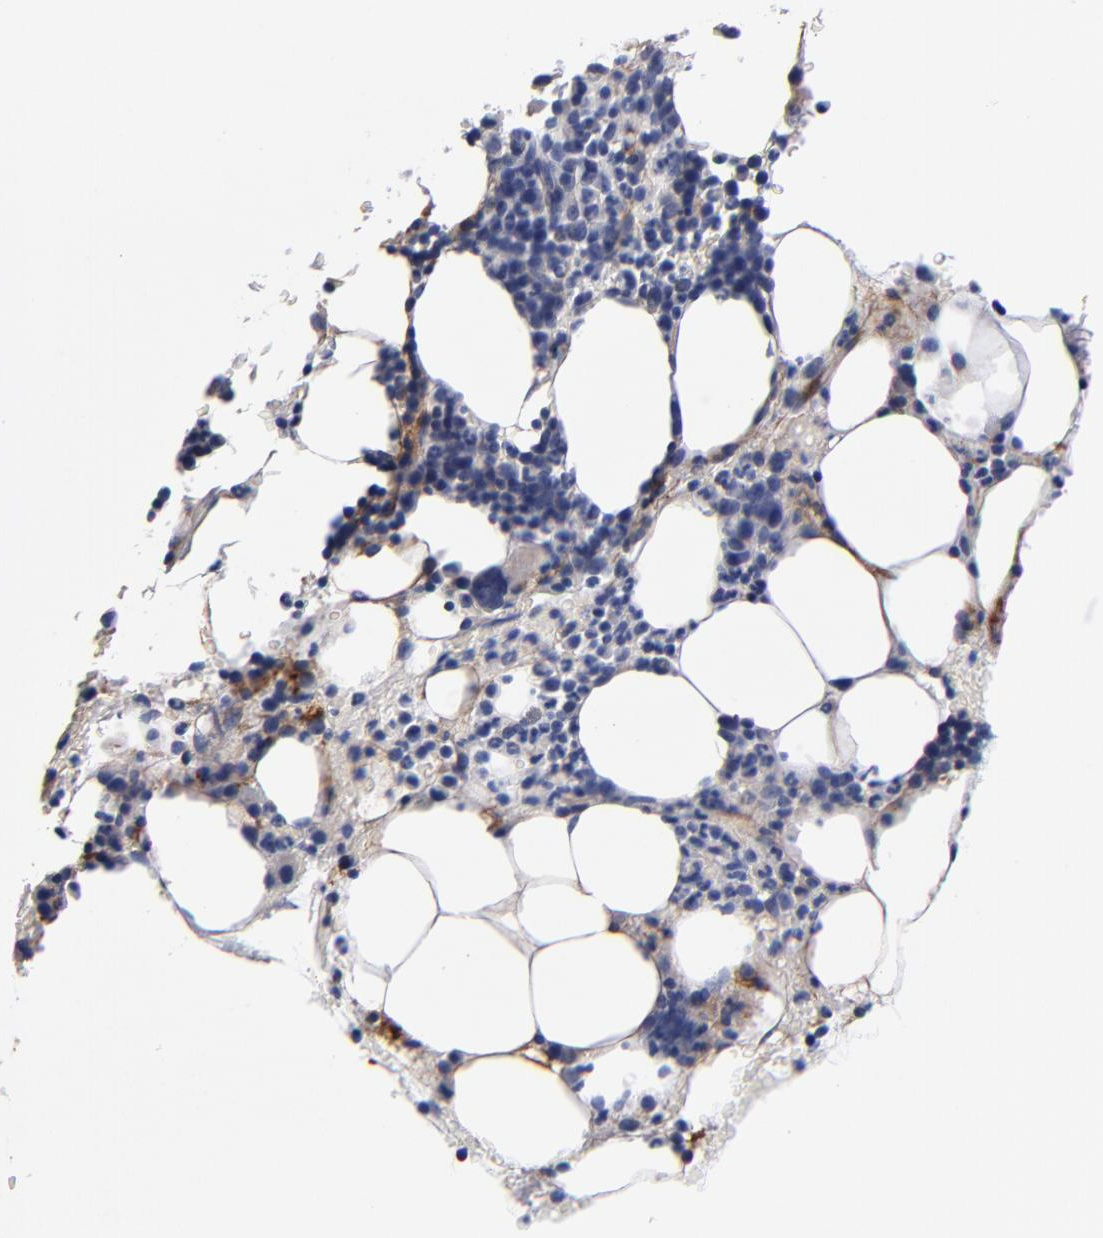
{"staining": {"intensity": "negative", "quantity": "none", "location": "none"}, "tissue": "bone marrow", "cell_type": "Hematopoietic cells", "image_type": "normal", "snomed": [{"axis": "morphology", "description": "Normal tissue, NOS"}, {"axis": "topography", "description": "Bone marrow"}], "caption": "IHC image of unremarkable human bone marrow stained for a protein (brown), which exhibits no positivity in hematopoietic cells. (Brightfield microscopy of DAB immunohistochemistry (IHC) at high magnification).", "gene": "PLSCR4", "patient": {"sex": "female", "age": 84}}